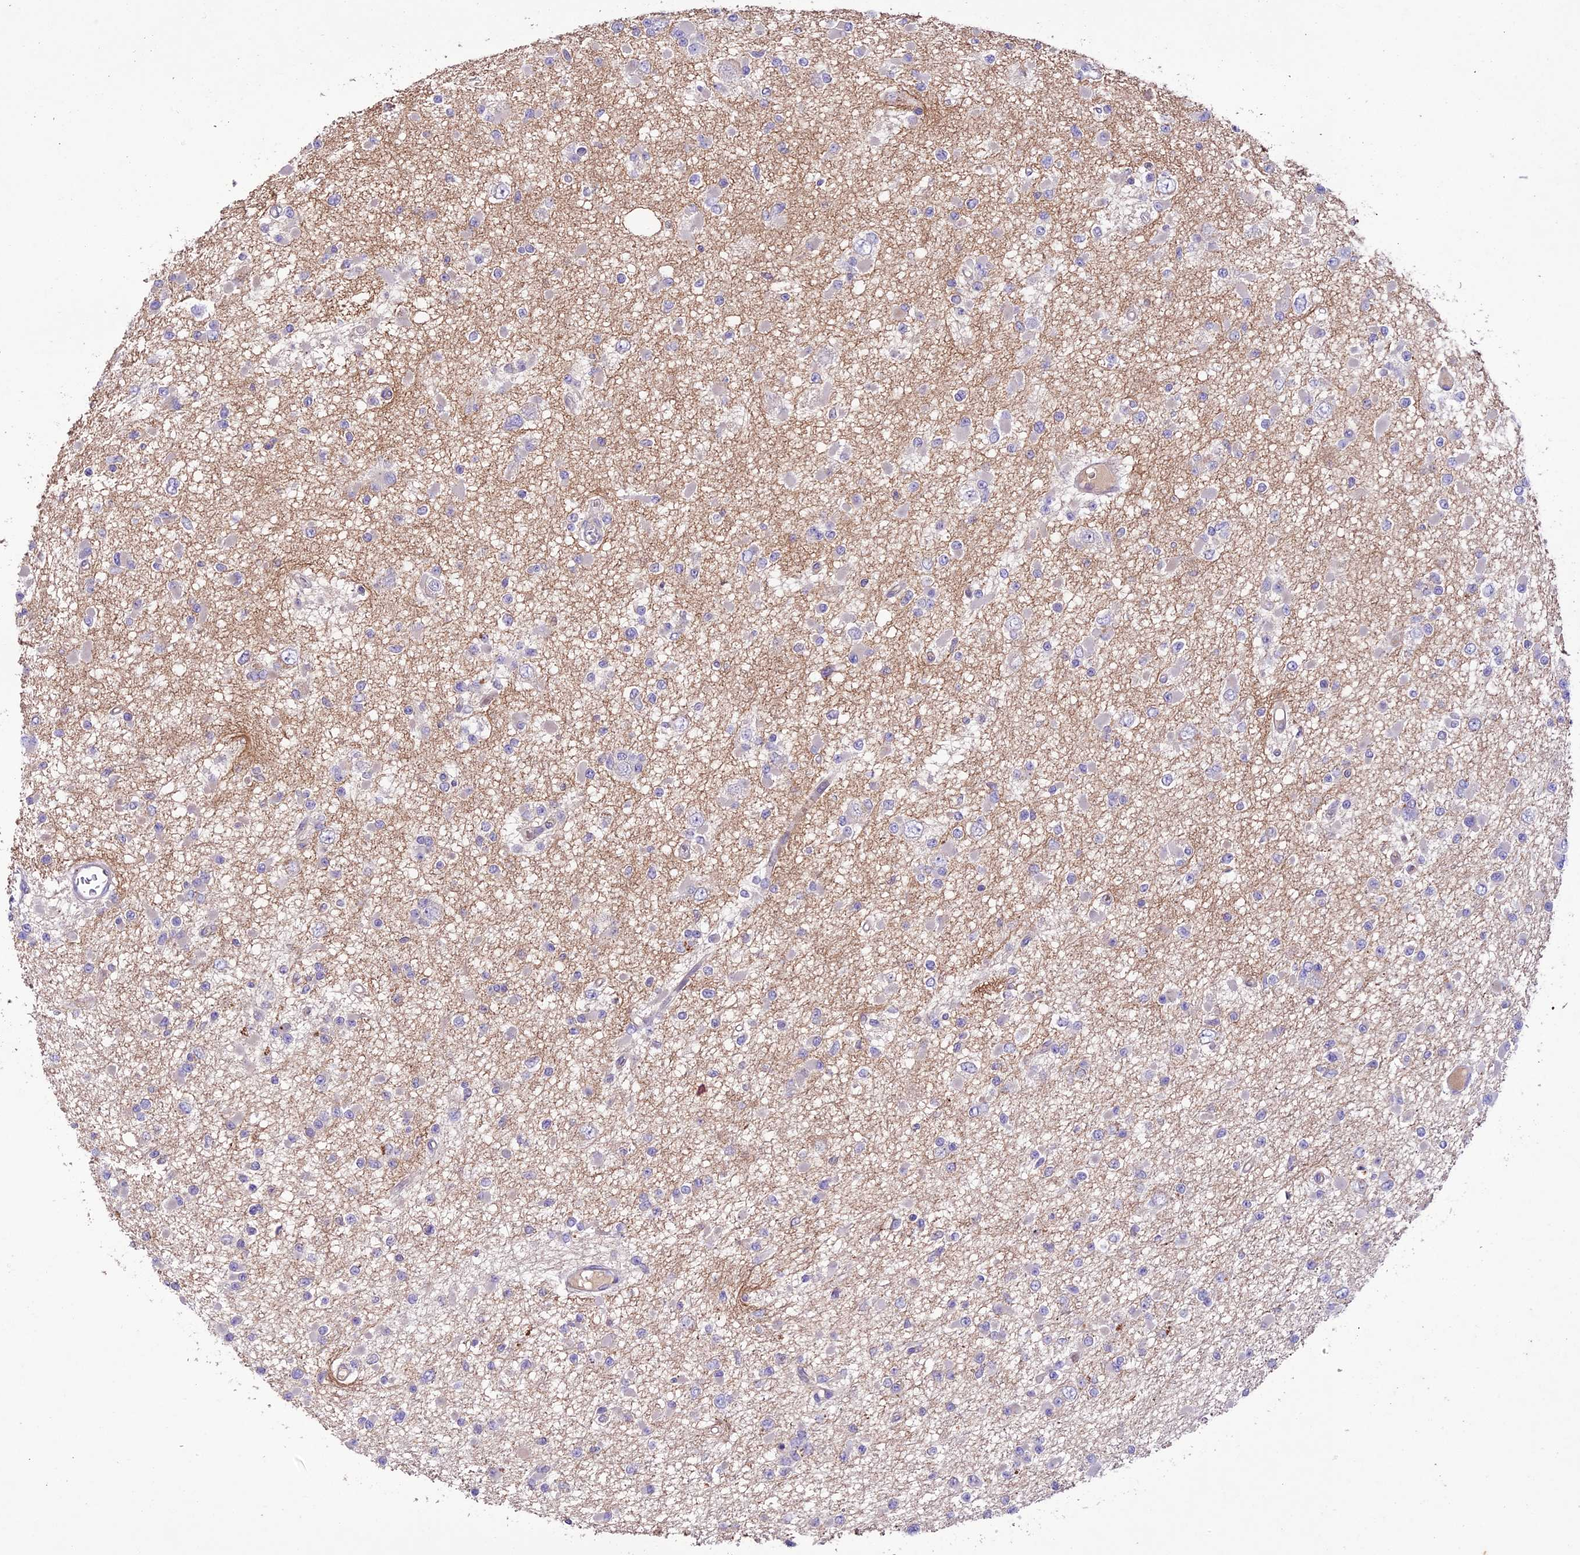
{"staining": {"intensity": "negative", "quantity": "none", "location": "none"}, "tissue": "glioma", "cell_type": "Tumor cells", "image_type": "cancer", "snomed": [{"axis": "morphology", "description": "Glioma, malignant, Low grade"}, {"axis": "topography", "description": "Brain"}], "caption": "This is an immunohistochemistry micrograph of human malignant glioma (low-grade). There is no expression in tumor cells.", "gene": "CD99L2", "patient": {"sex": "female", "age": 22}}